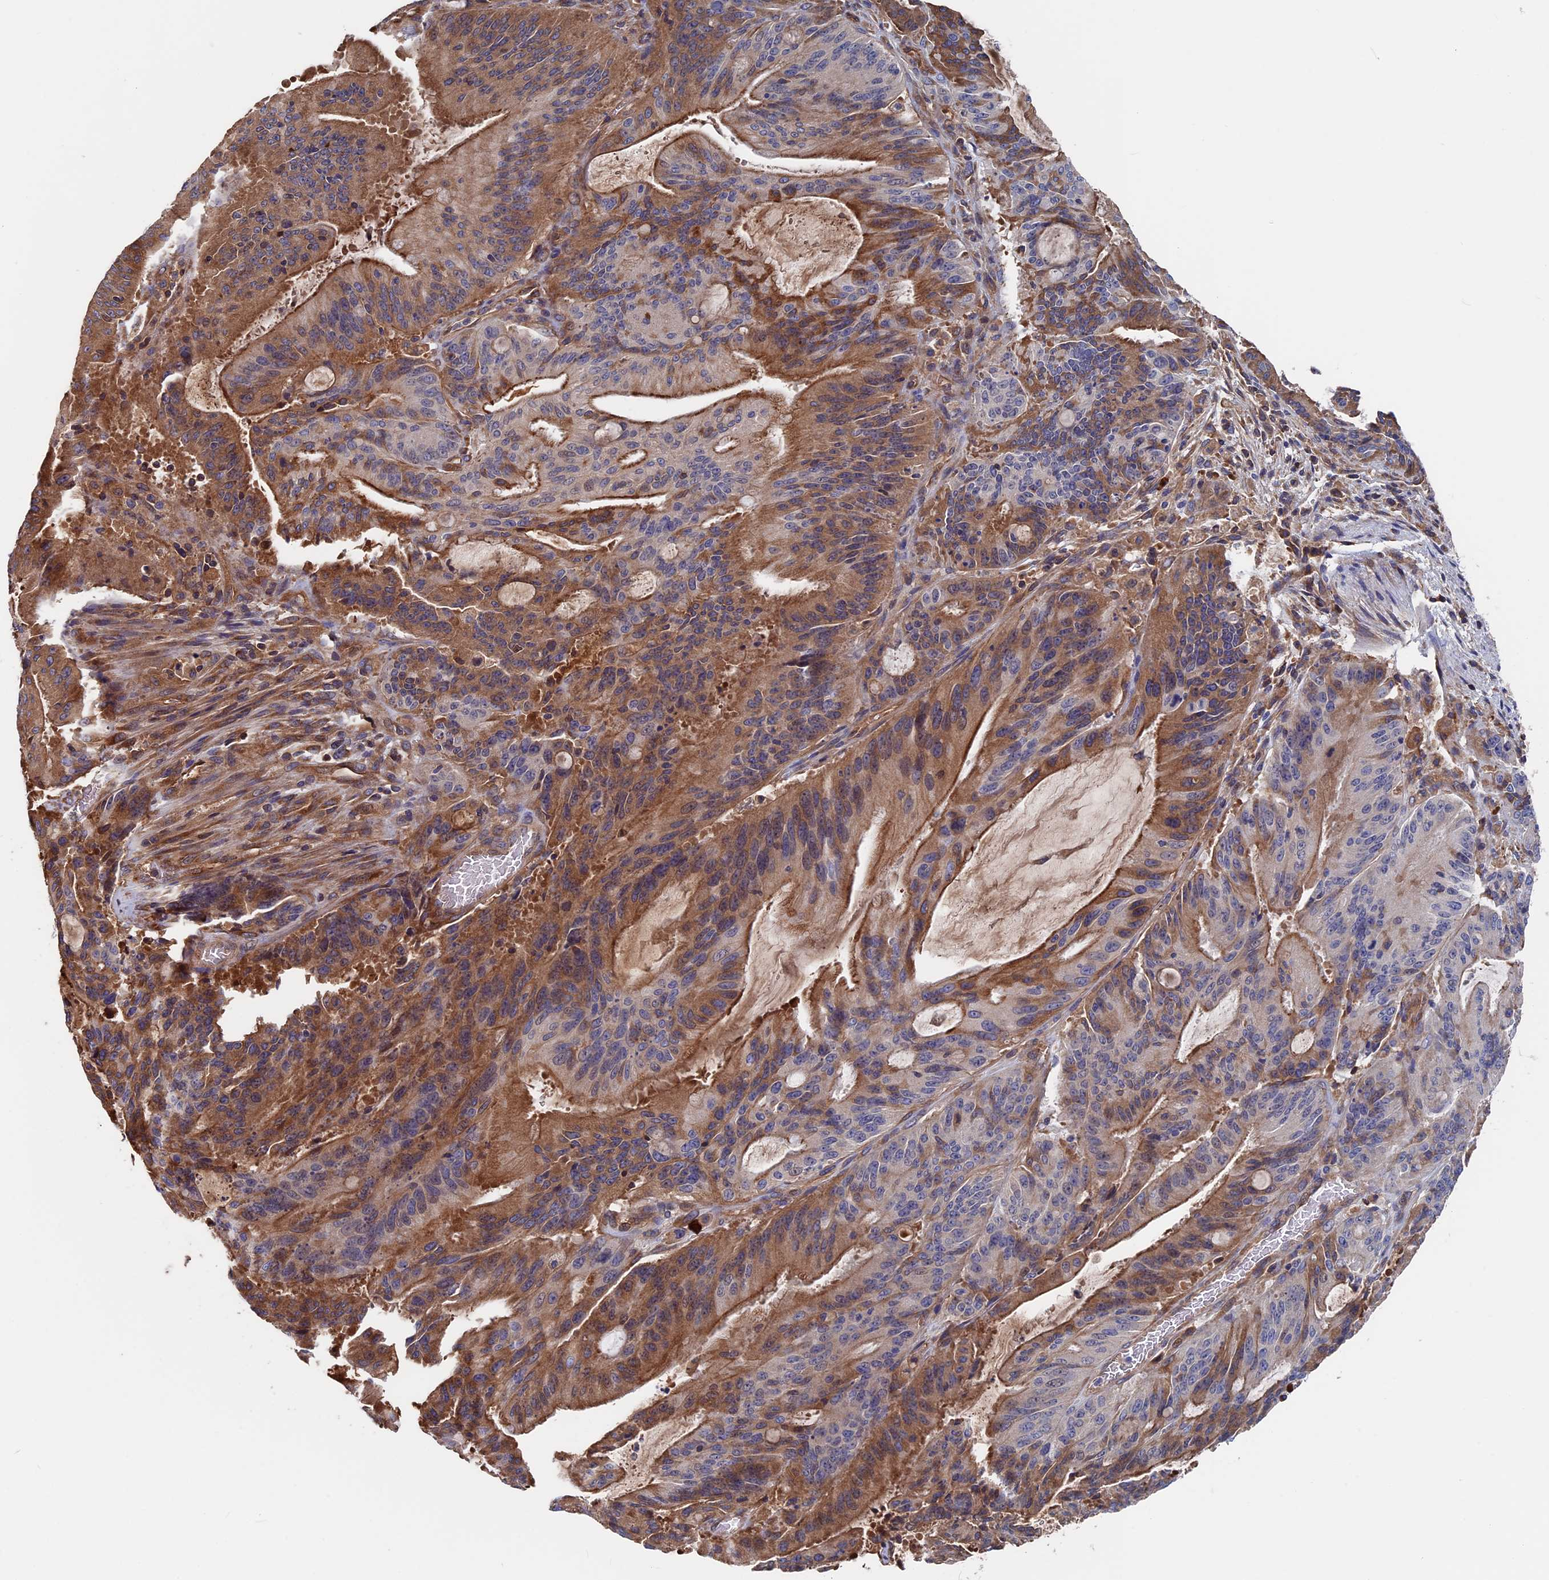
{"staining": {"intensity": "moderate", "quantity": ">75%", "location": "cytoplasmic/membranous"}, "tissue": "liver cancer", "cell_type": "Tumor cells", "image_type": "cancer", "snomed": [{"axis": "morphology", "description": "Normal tissue, NOS"}, {"axis": "morphology", "description": "Cholangiocarcinoma"}, {"axis": "topography", "description": "Liver"}, {"axis": "topography", "description": "Peripheral nerve tissue"}], "caption": "Liver cancer (cholangiocarcinoma) stained with a protein marker shows moderate staining in tumor cells.", "gene": "RPUSD1", "patient": {"sex": "female", "age": 73}}